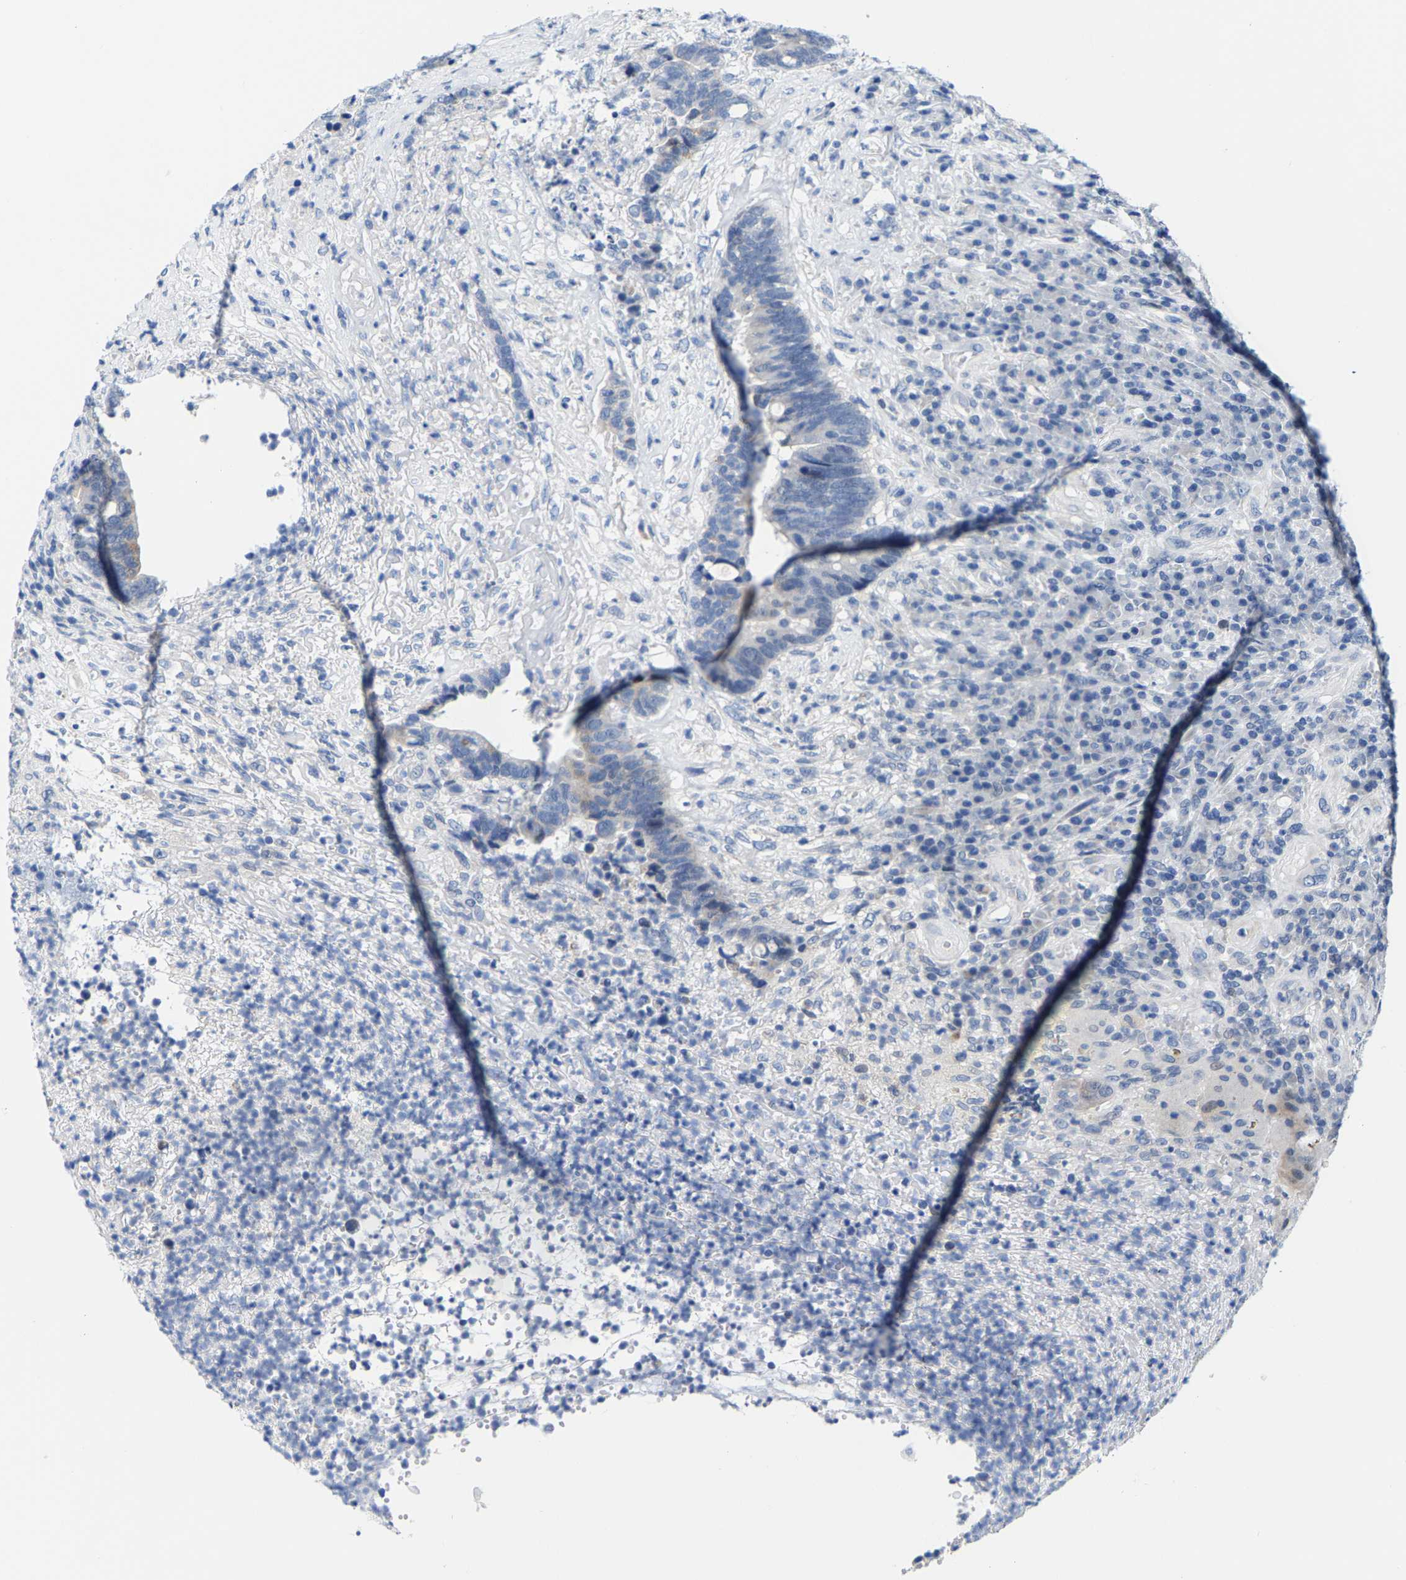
{"staining": {"intensity": "weak", "quantity": "<25%", "location": "cytoplasmic/membranous"}, "tissue": "colorectal cancer", "cell_type": "Tumor cells", "image_type": "cancer", "snomed": [{"axis": "morphology", "description": "Adenocarcinoma, NOS"}, {"axis": "topography", "description": "Rectum"}], "caption": "Immunohistochemistry (IHC) image of colorectal cancer (adenocarcinoma) stained for a protein (brown), which exhibits no staining in tumor cells. The staining is performed using DAB (3,3'-diaminobenzidine) brown chromogen with nuclei counter-stained in using hematoxylin.", "gene": "KLHL1", "patient": {"sex": "female", "age": 89}}